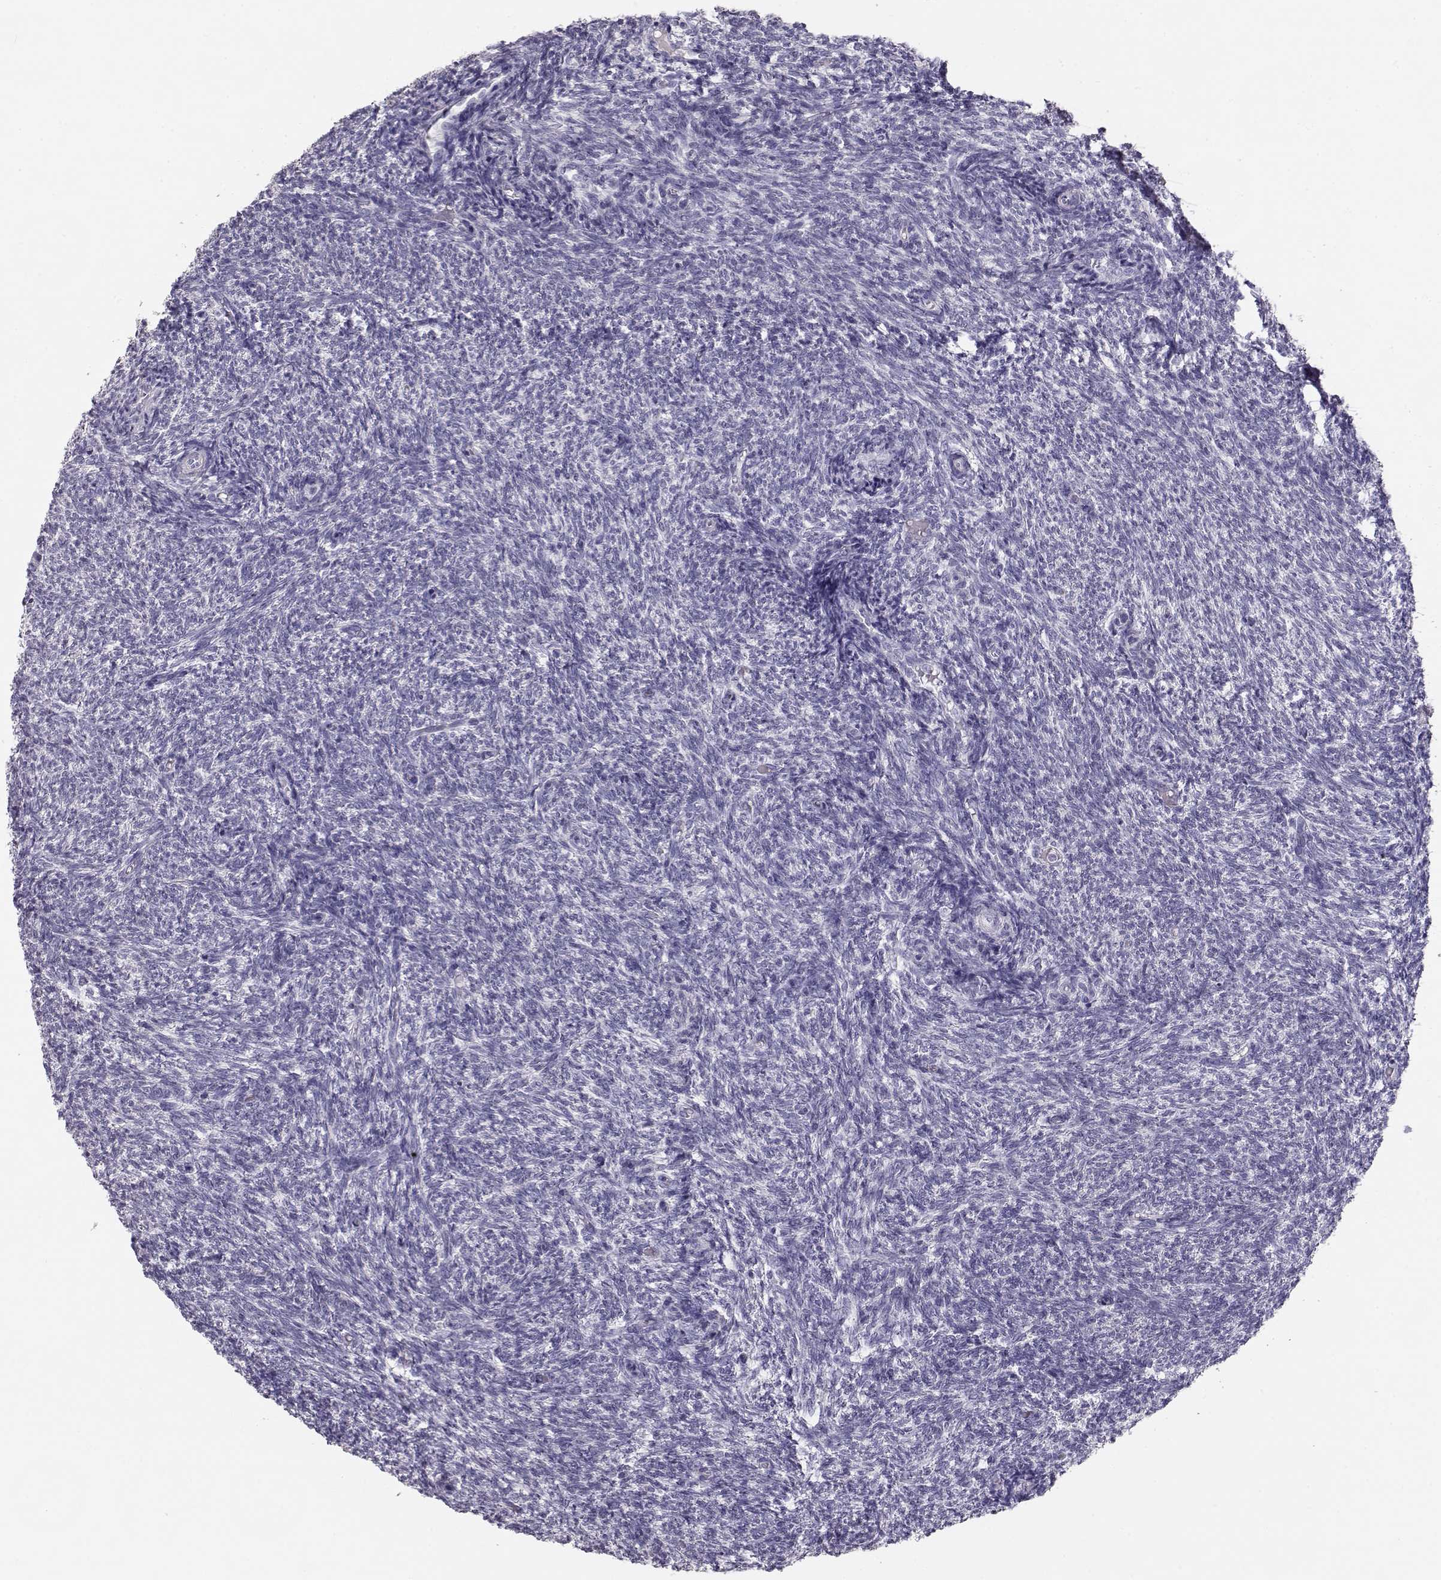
{"staining": {"intensity": "negative", "quantity": "none", "location": "none"}, "tissue": "ovary", "cell_type": "Follicle cells", "image_type": "normal", "snomed": [{"axis": "morphology", "description": "Normal tissue, NOS"}, {"axis": "topography", "description": "Ovary"}], "caption": "Photomicrograph shows no significant protein positivity in follicle cells of unremarkable ovary. The staining is performed using DAB (3,3'-diaminobenzidine) brown chromogen with nuclei counter-stained in using hematoxylin.", "gene": "MAGEC1", "patient": {"sex": "female", "age": 39}}